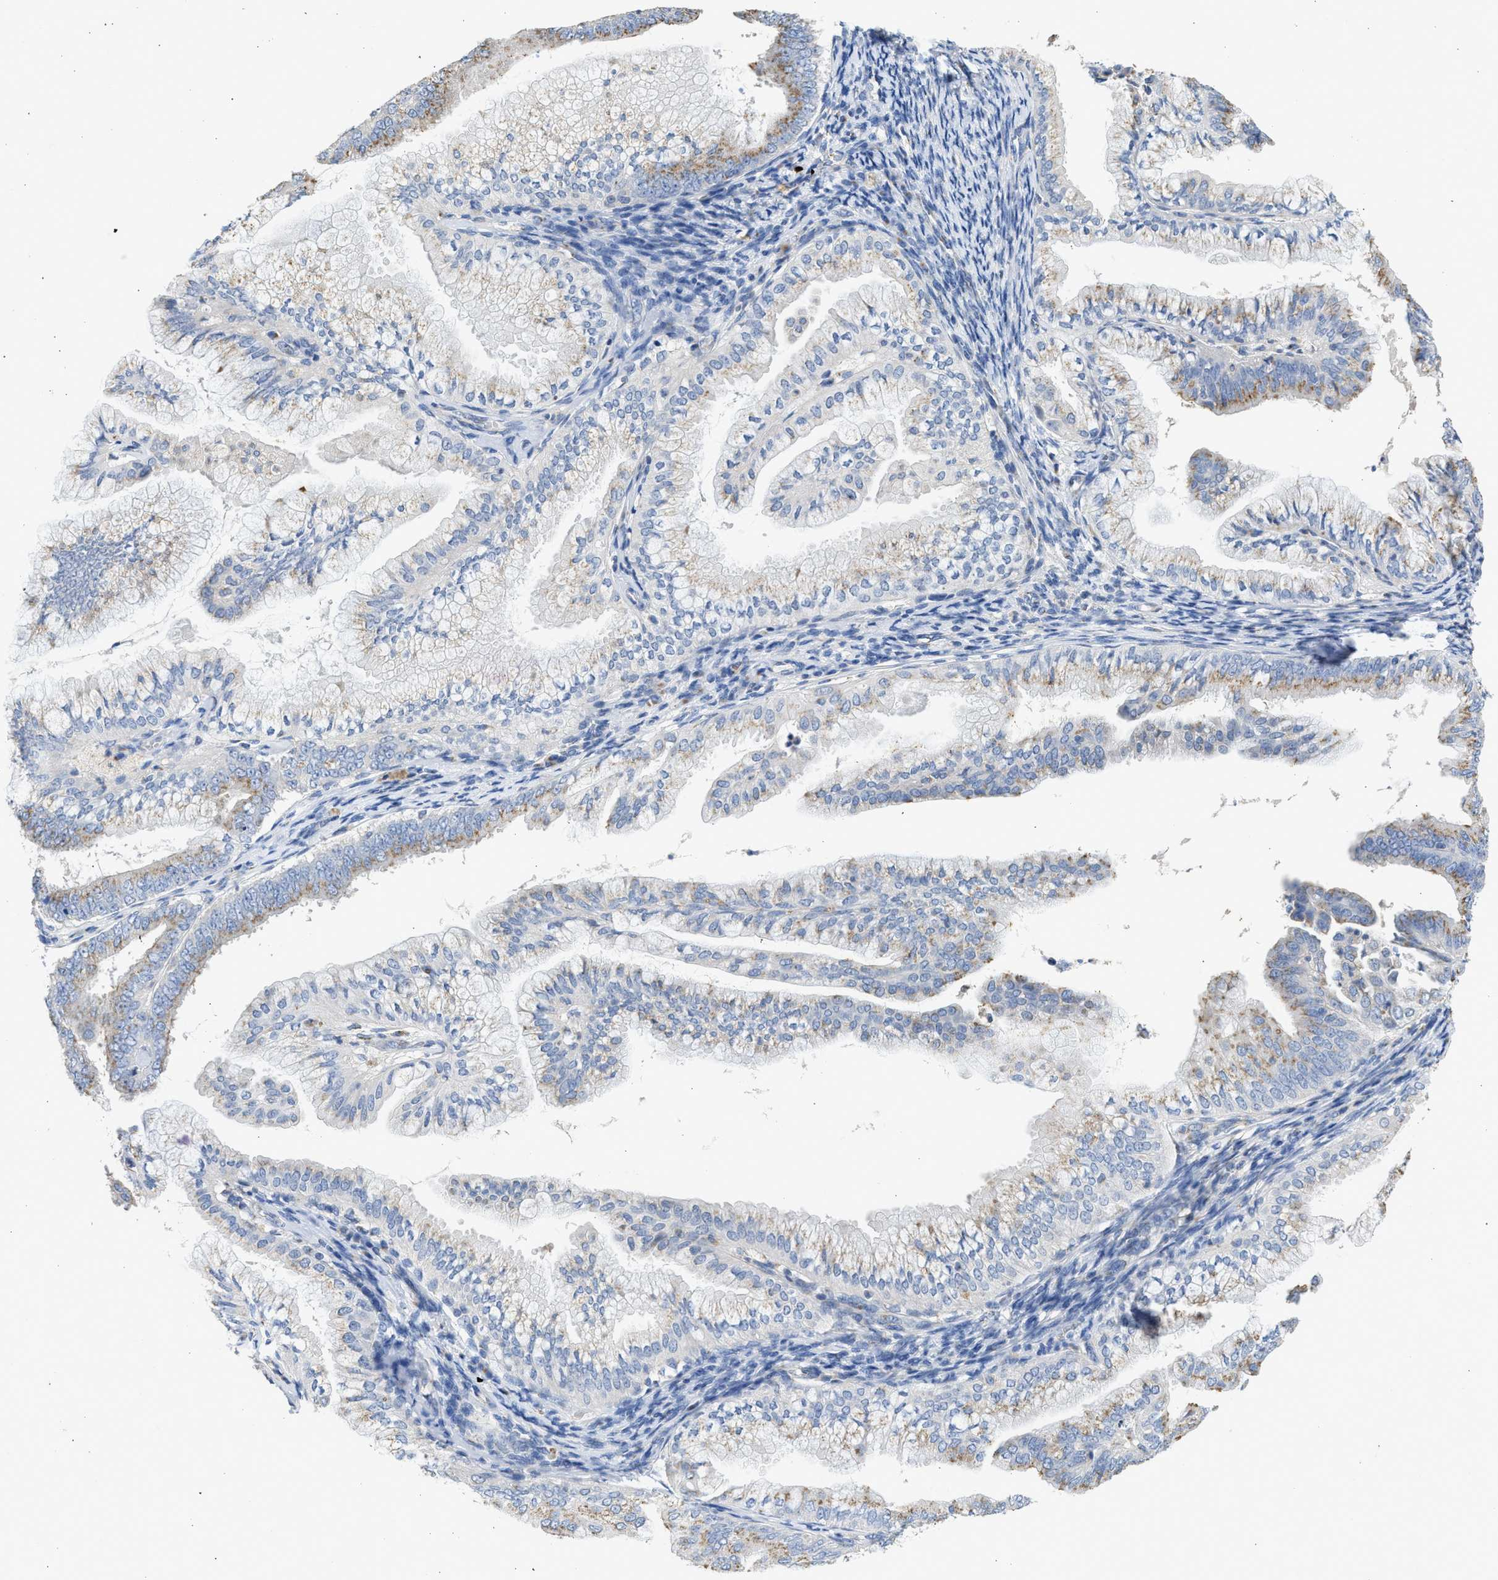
{"staining": {"intensity": "weak", "quantity": "25%-75%", "location": "cytoplasmic/membranous"}, "tissue": "endometrial cancer", "cell_type": "Tumor cells", "image_type": "cancer", "snomed": [{"axis": "morphology", "description": "Adenocarcinoma, NOS"}, {"axis": "topography", "description": "Endometrium"}], "caption": "Immunohistochemical staining of human adenocarcinoma (endometrial) shows weak cytoplasmic/membranous protein expression in approximately 25%-75% of tumor cells. The staining was performed using DAB to visualize the protein expression in brown, while the nuclei were stained in blue with hematoxylin (Magnification: 20x).", "gene": "IPO8", "patient": {"sex": "female", "age": 63}}